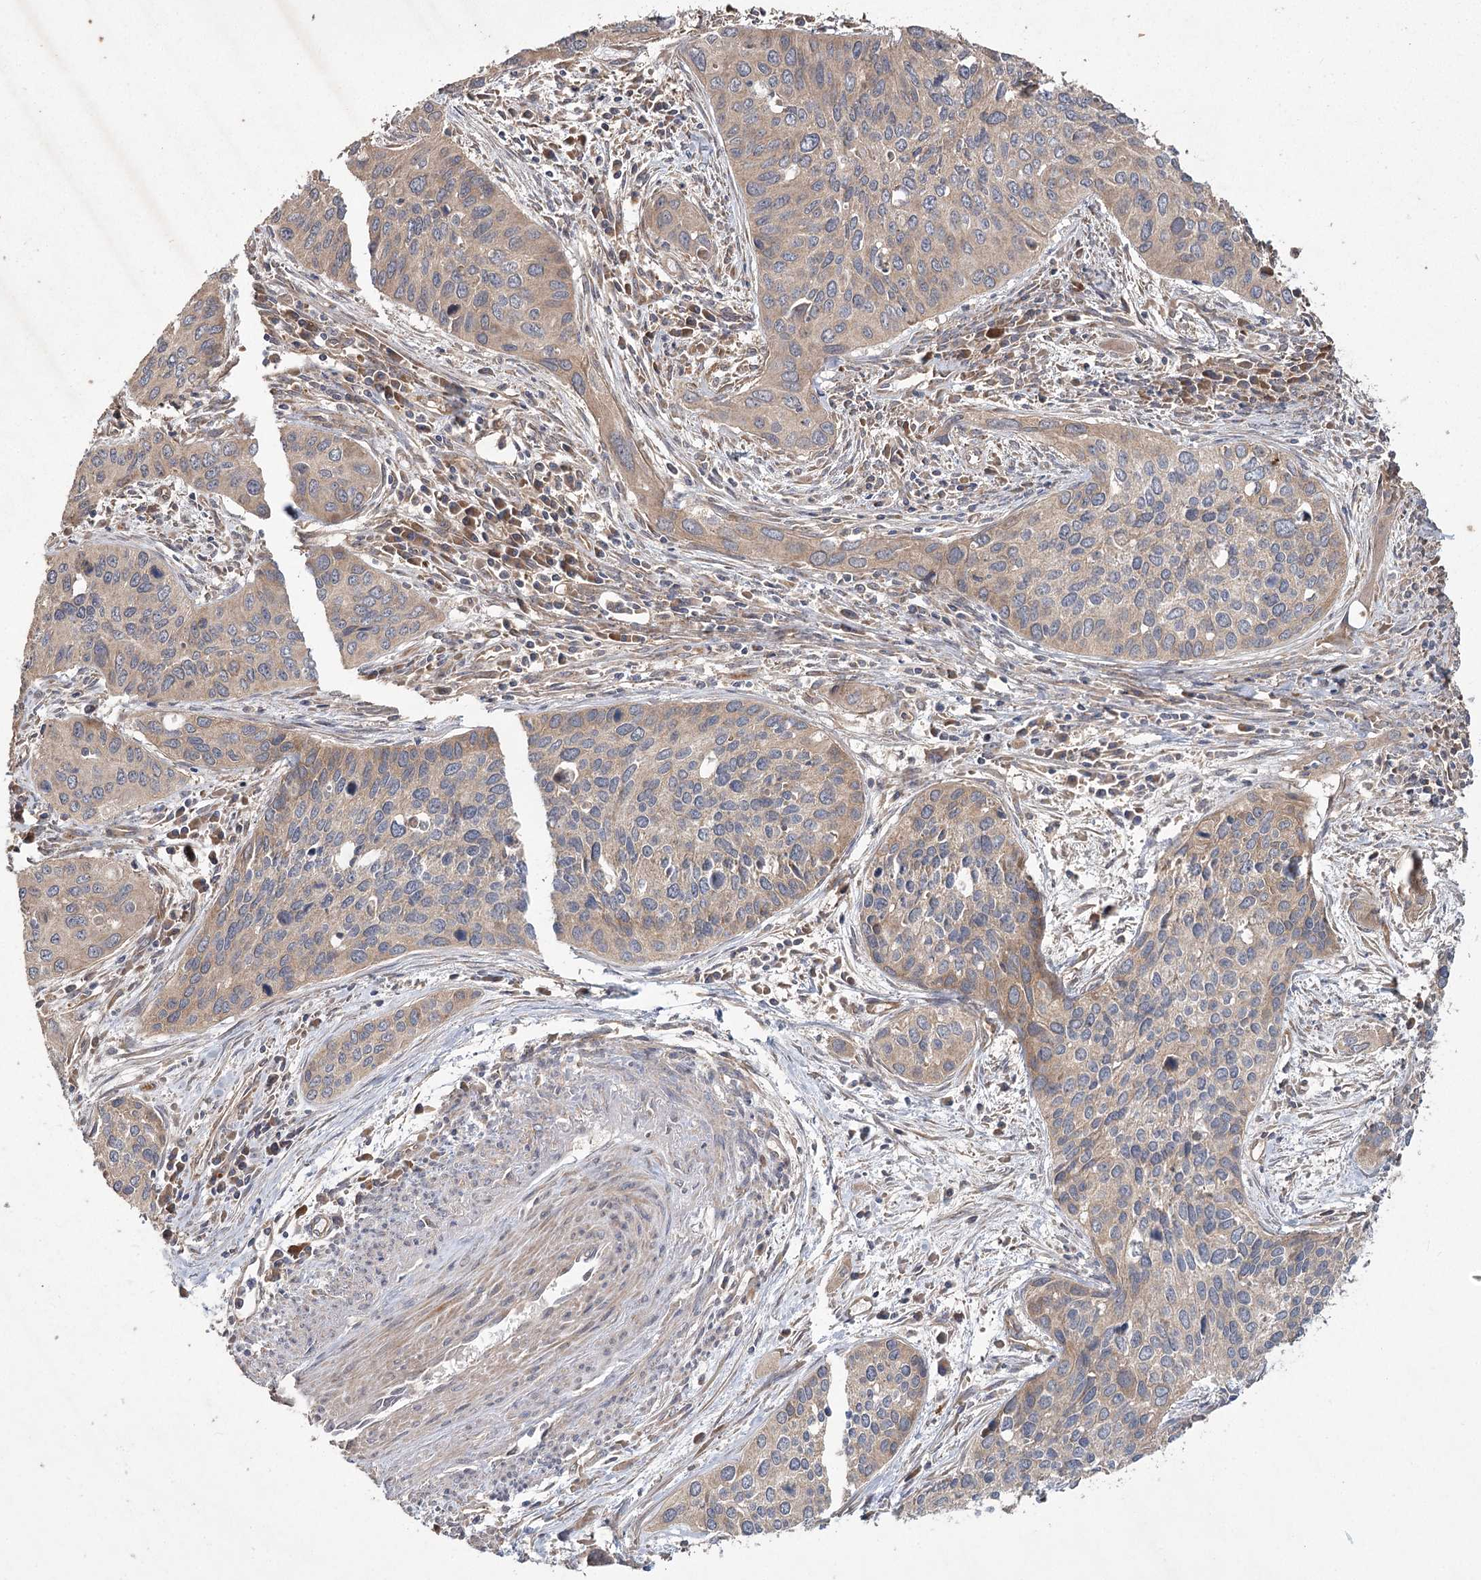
{"staining": {"intensity": "weak", "quantity": "<25%", "location": "cytoplasmic/membranous"}, "tissue": "cervical cancer", "cell_type": "Tumor cells", "image_type": "cancer", "snomed": [{"axis": "morphology", "description": "Squamous cell carcinoma, NOS"}, {"axis": "topography", "description": "Cervix"}], "caption": "High magnification brightfield microscopy of cervical cancer stained with DAB (brown) and counterstained with hematoxylin (blue): tumor cells show no significant expression.", "gene": "RIN2", "patient": {"sex": "female", "age": 55}}